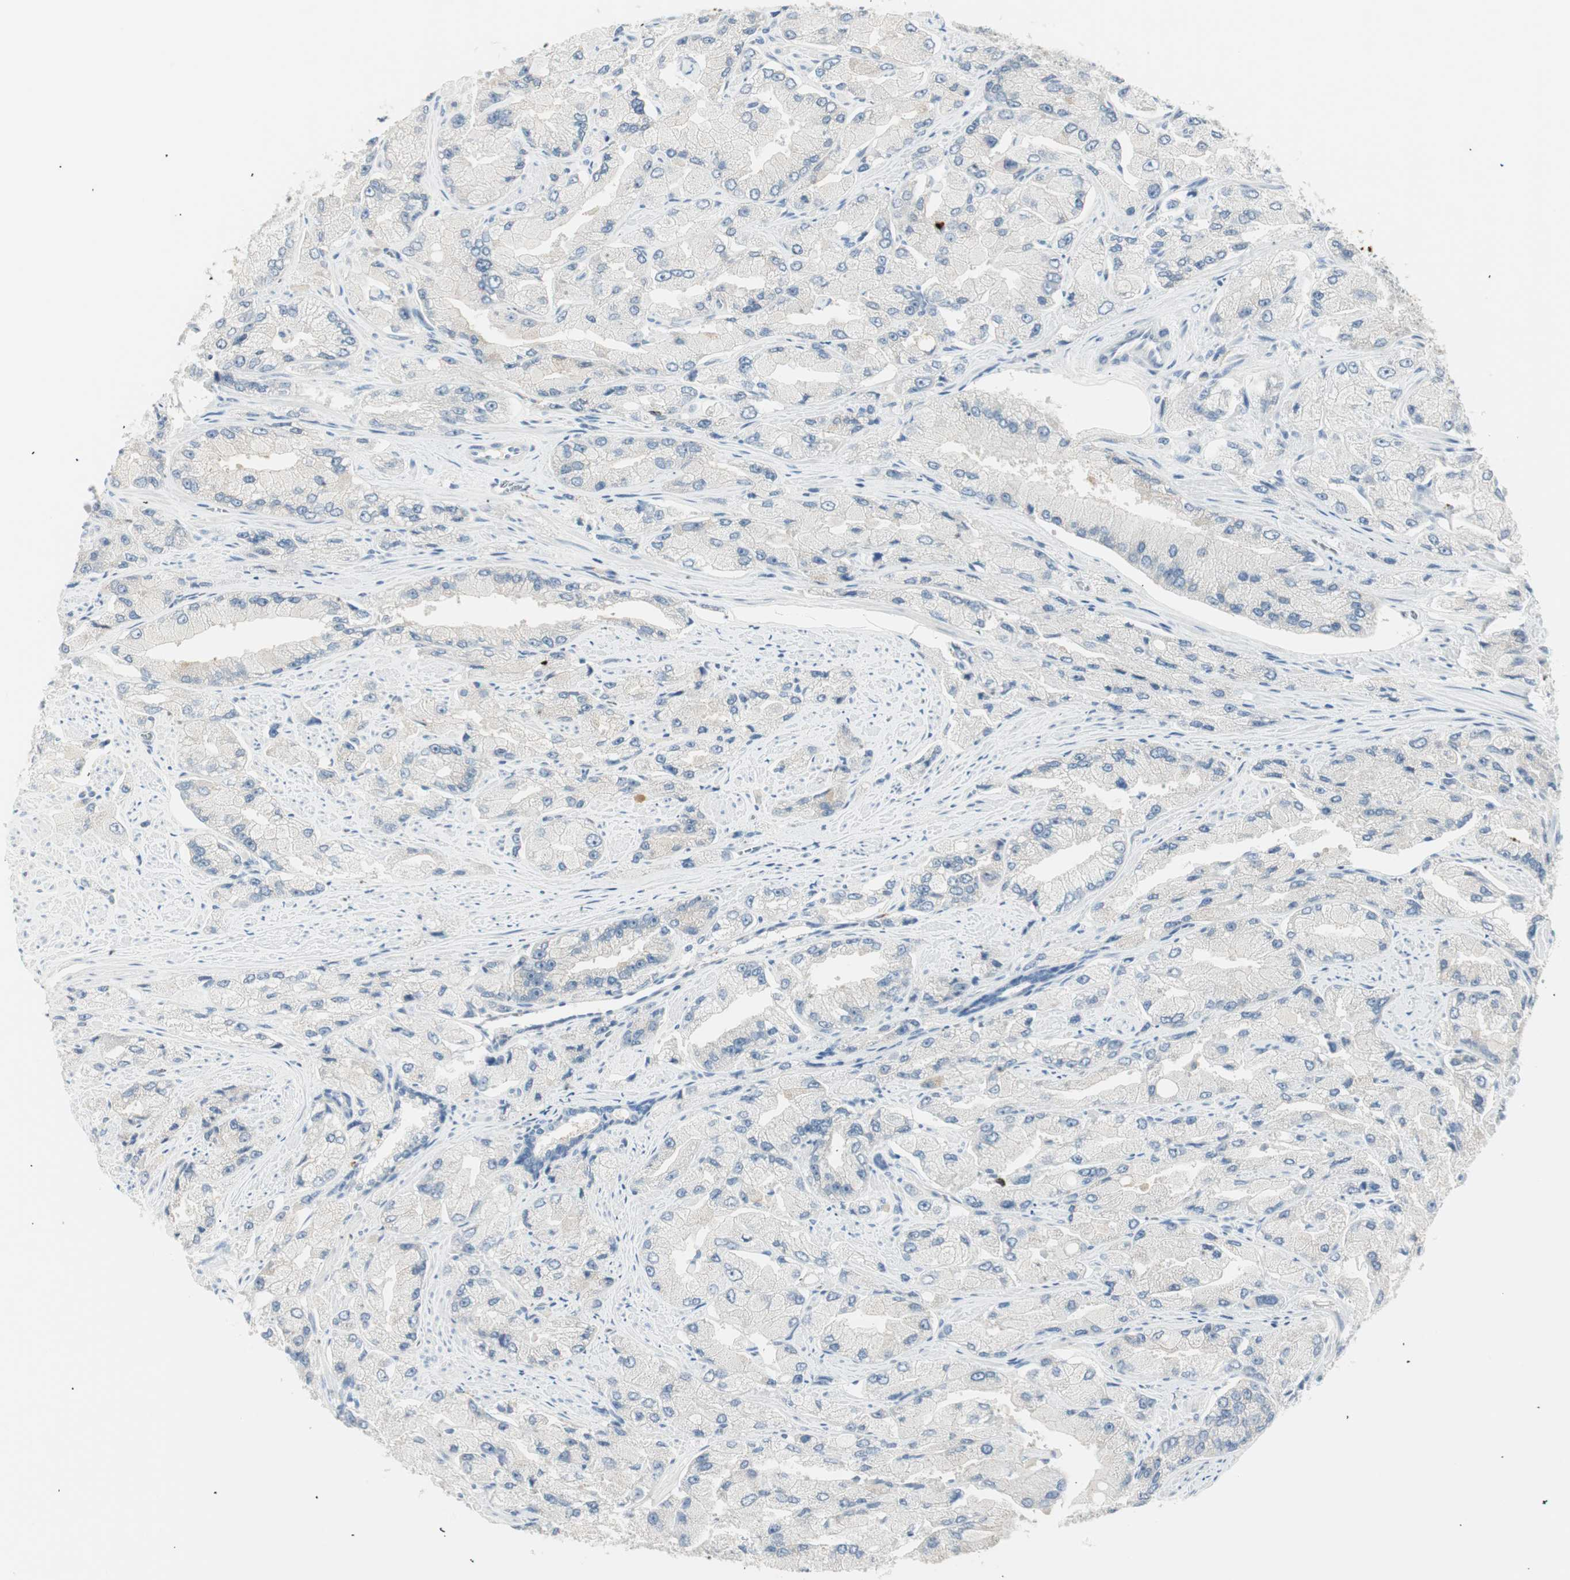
{"staining": {"intensity": "negative", "quantity": "none", "location": "none"}, "tissue": "prostate cancer", "cell_type": "Tumor cells", "image_type": "cancer", "snomed": [{"axis": "morphology", "description": "Adenocarcinoma, High grade"}, {"axis": "topography", "description": "Prostate"}], "caption": "Tumor cells are negative for brown protein staining in prostate high-grade adenocarcinoma.", "gene": "PRTN3", "patient": {"sex": "male", "age": 58}}